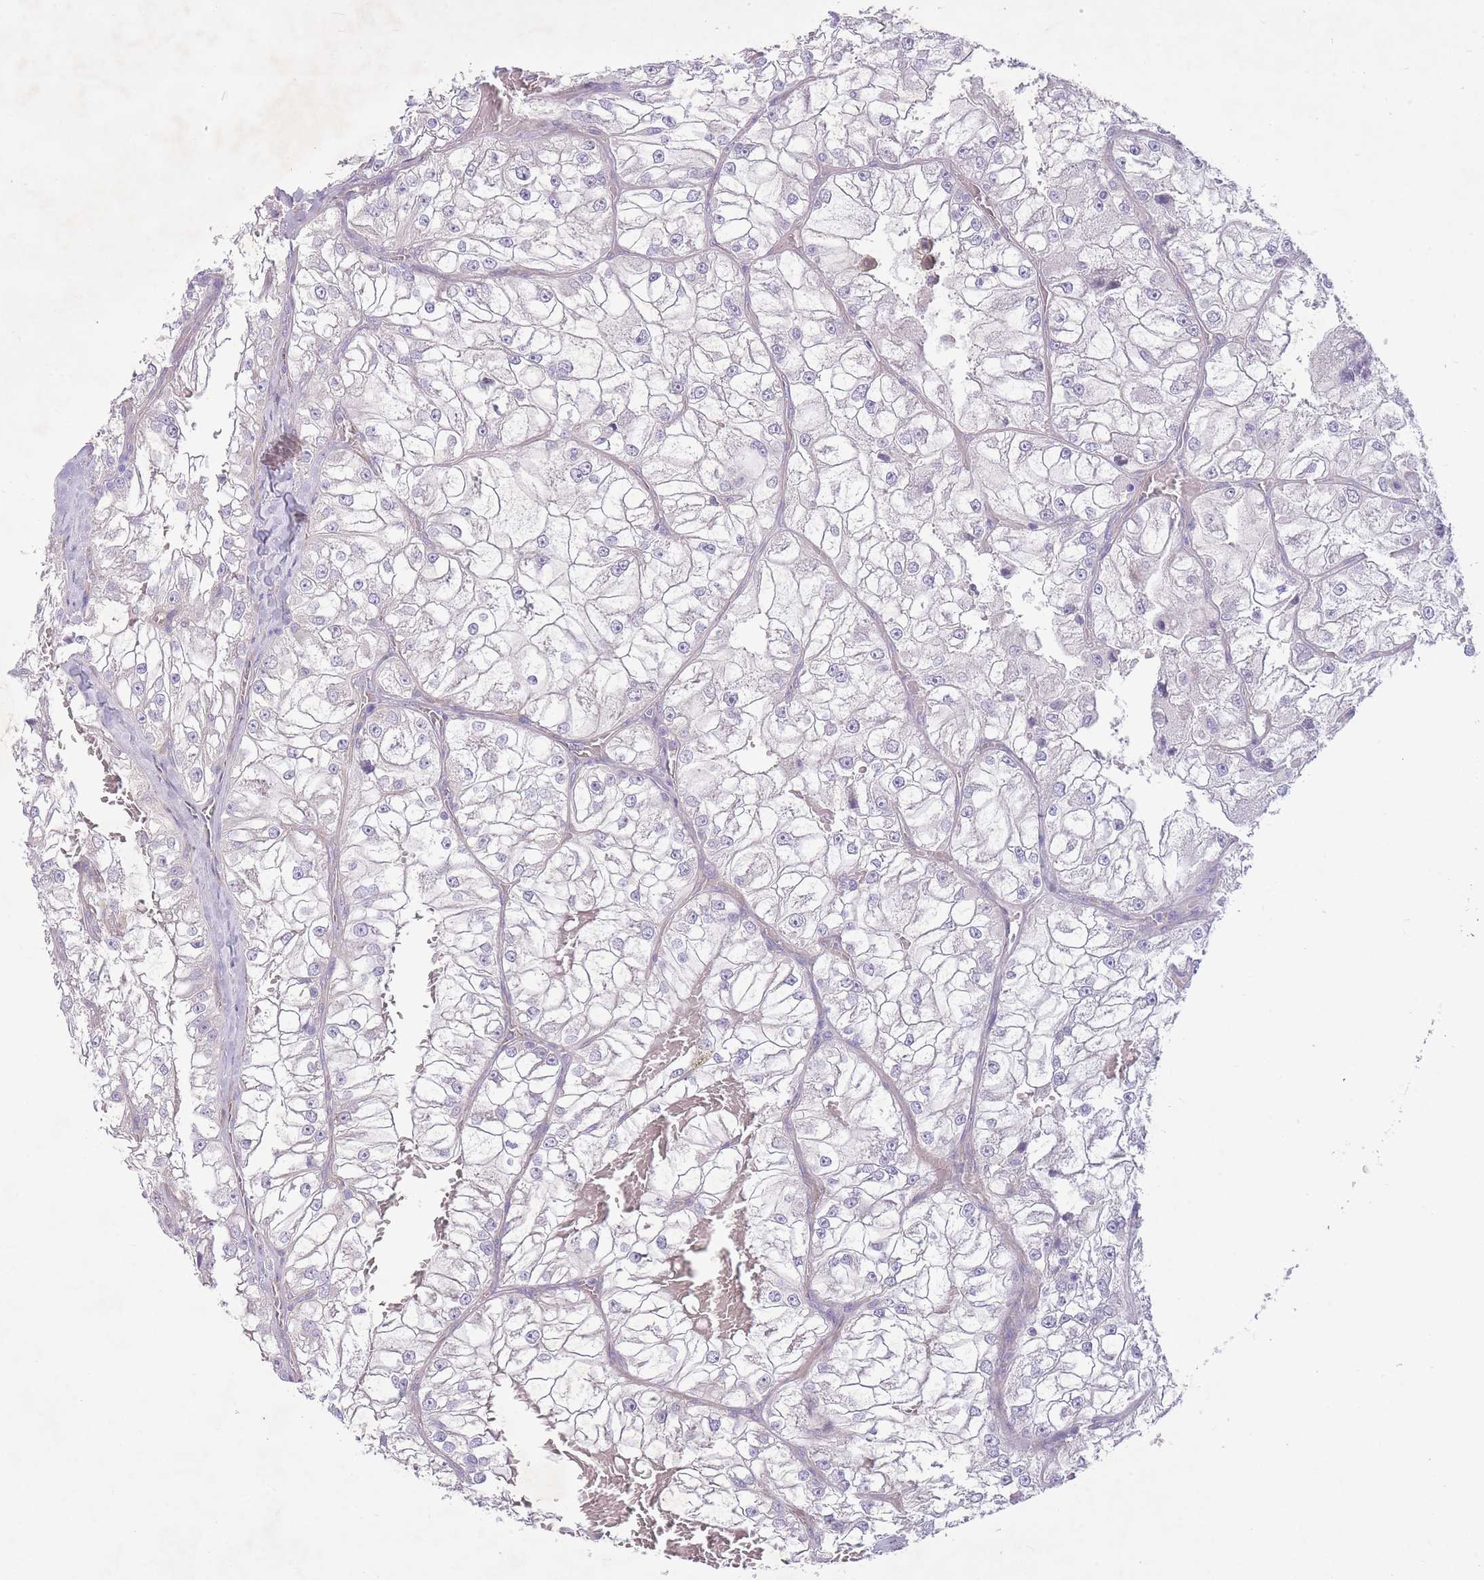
{"staining": {"intensity": "negative", "quantity": "none", "location": "none"}, "tissue": "renal cancer", "cell_type": "Tumor cells", "image_type": "cancer", "snomed": [{"axis": "morphology", "description": "Adenocarcinoma, NOS"}, {"axis": "topography", "description": "Kidney"}], "caption": "This is an IHC histopathology image of renal cancer. There is no expression in tumor cells.", "gene": "PNPLA5", "patient": {"sex": "female", "age": 72}}